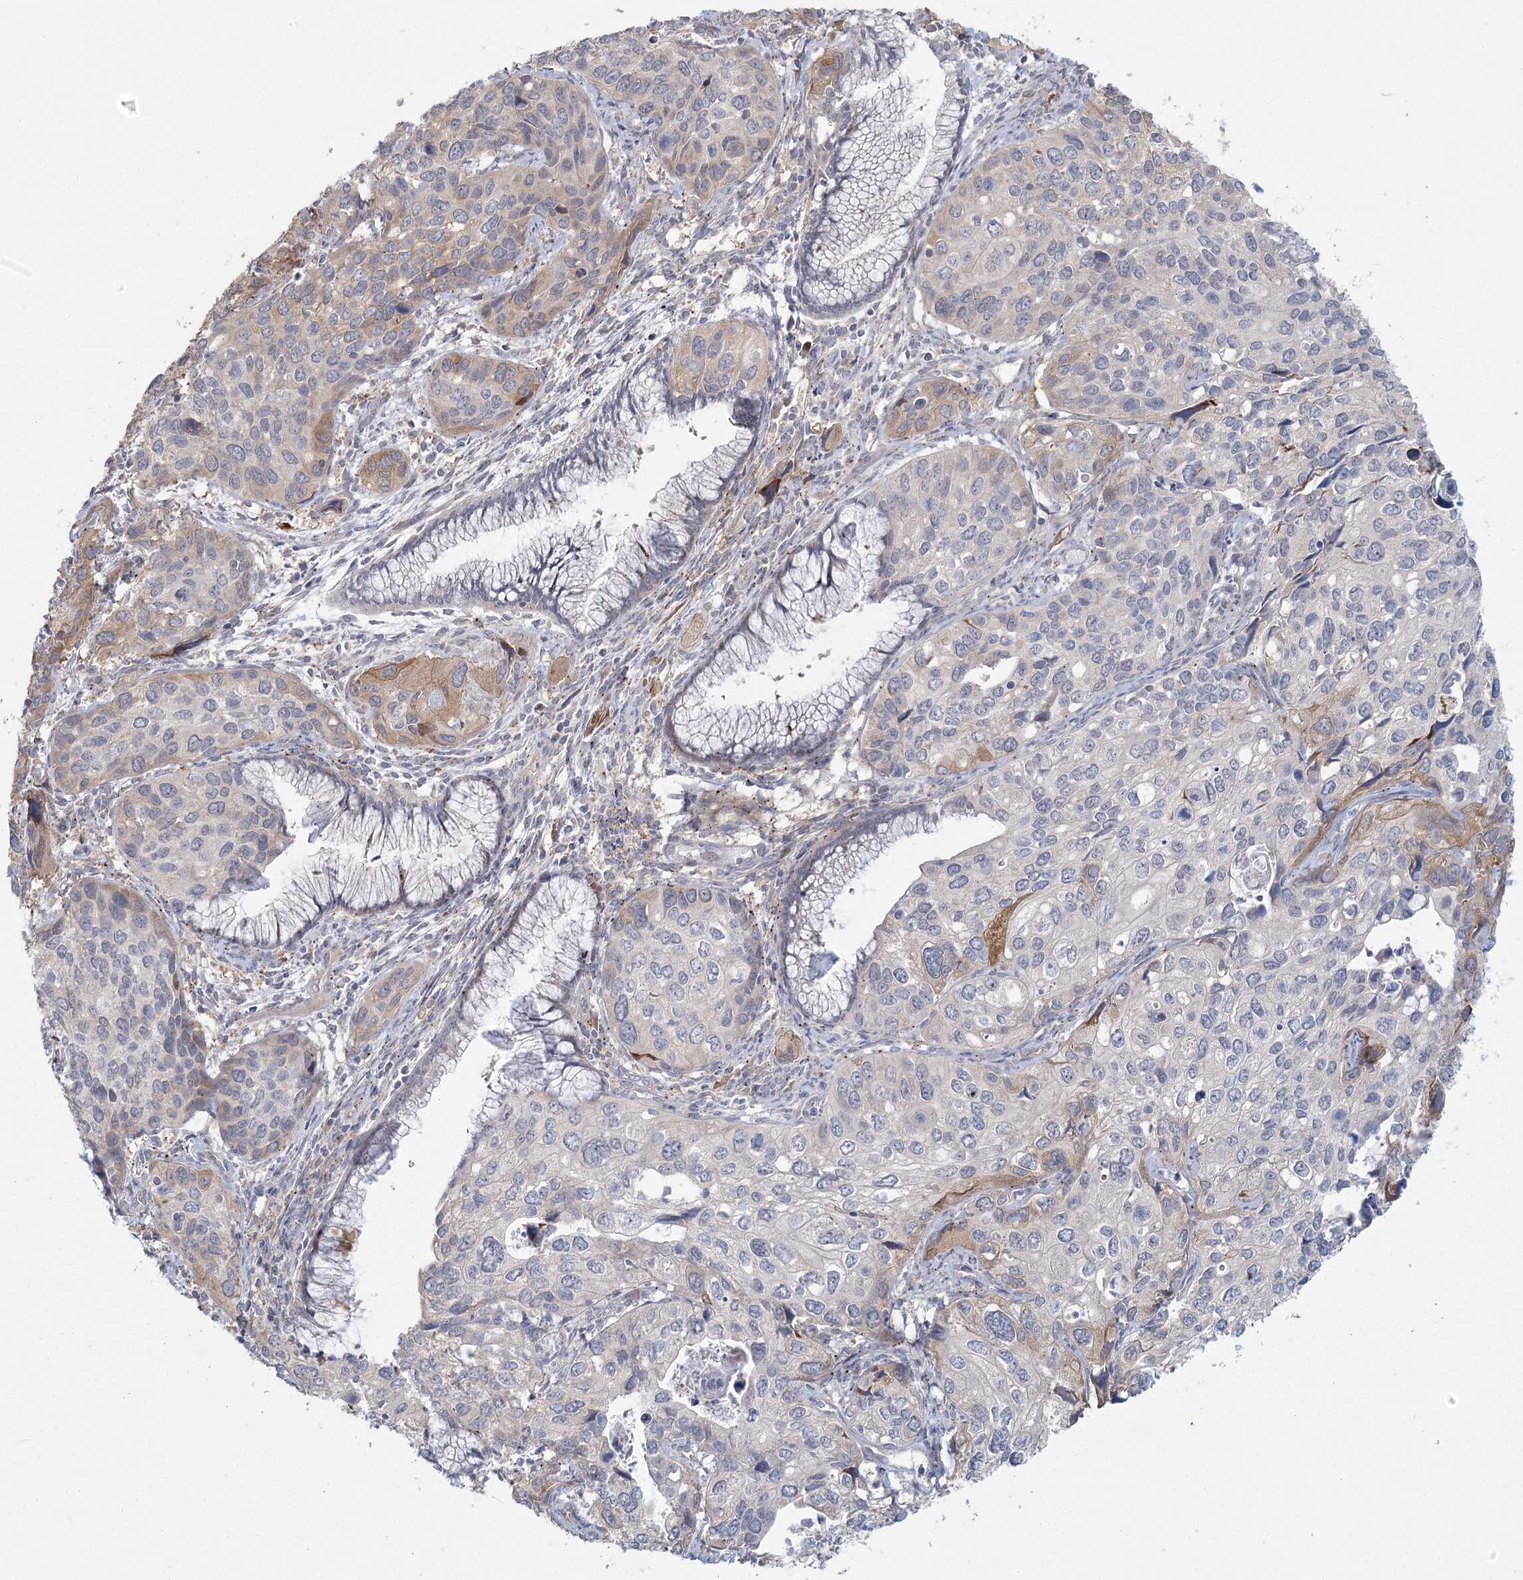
{"staining": {"intensity": "moderate", "quantity": "<25%", "location": "cytoplasmic/membranous"}, "tissue": "cervical cancer", "cell_type": "Tumor cells", "image_type": "cancer", "snomed": [{"axis": "morphology", "description": "Squamous cell carcinoma, NOS"}, {"axis": "topography", "description": "Cervix"}], "caption": "A brown stain shows moderate cytoplasmic/membranous staining of a protein in cervical cancer tumor cells.", "gene": "FAM110C", "patient": {"sex": "female", "age": 55}}